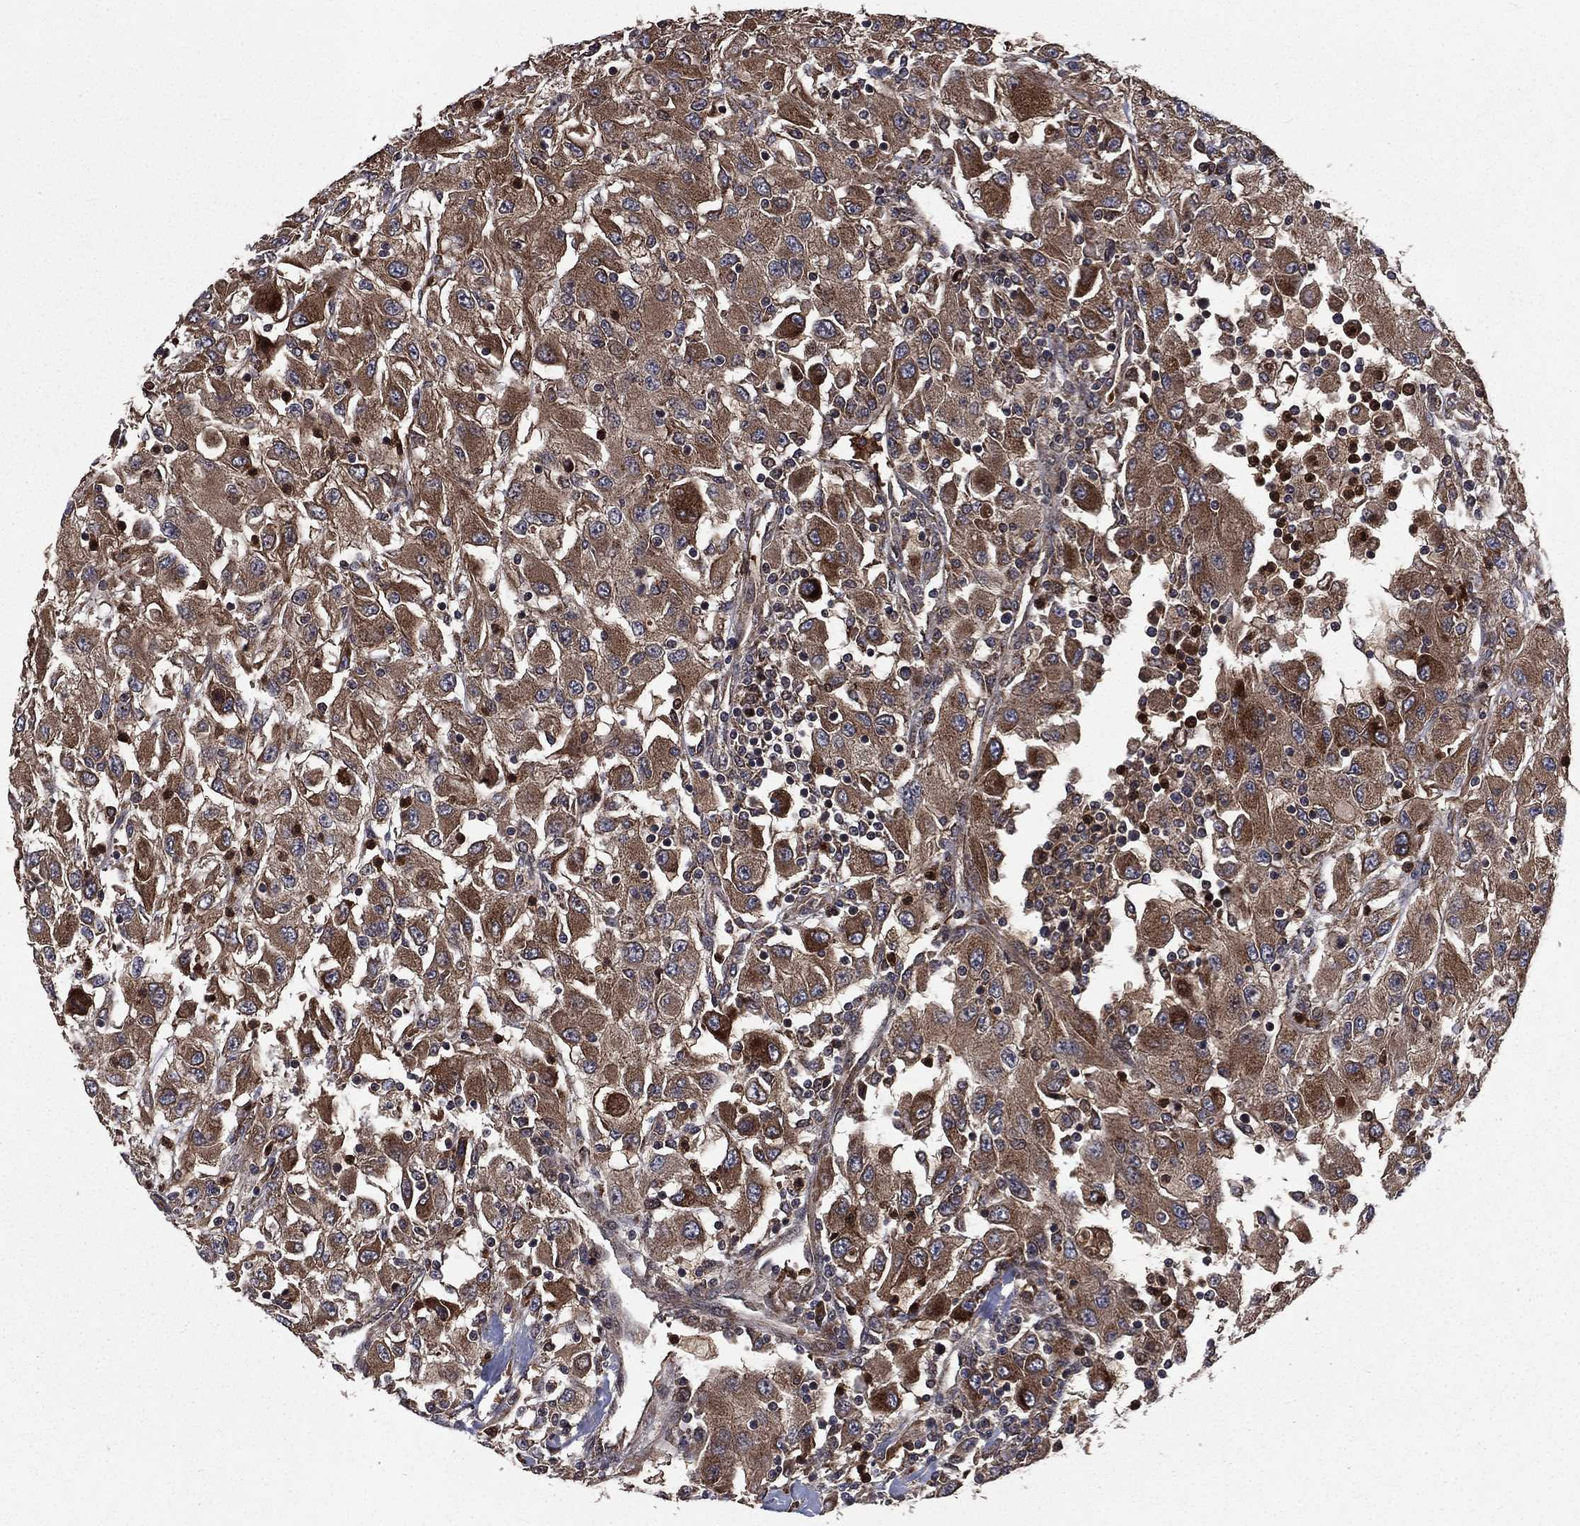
{"staining": {"intensity": "moderate", "quantity": ">75%", "location": "cytoplasmic/membranous"}, "tissue": "renal cancer", "cell_type": "Tumor cells", "image_type": "cancer", "snomed": [{"axis": "morphology", "description": "Adenocarcinoma, NOS"}, {"axis": "topography", "description": "Kidney"}], "caption": "Immunohistochemical staining of renal cancer (adenocarcinoma) reveals moderate cytoplasmic/membranous protein staining in approximately >75% of tumor cells.", "gene": "LENG8", "patient": {"sex": "female", "age": 67}}